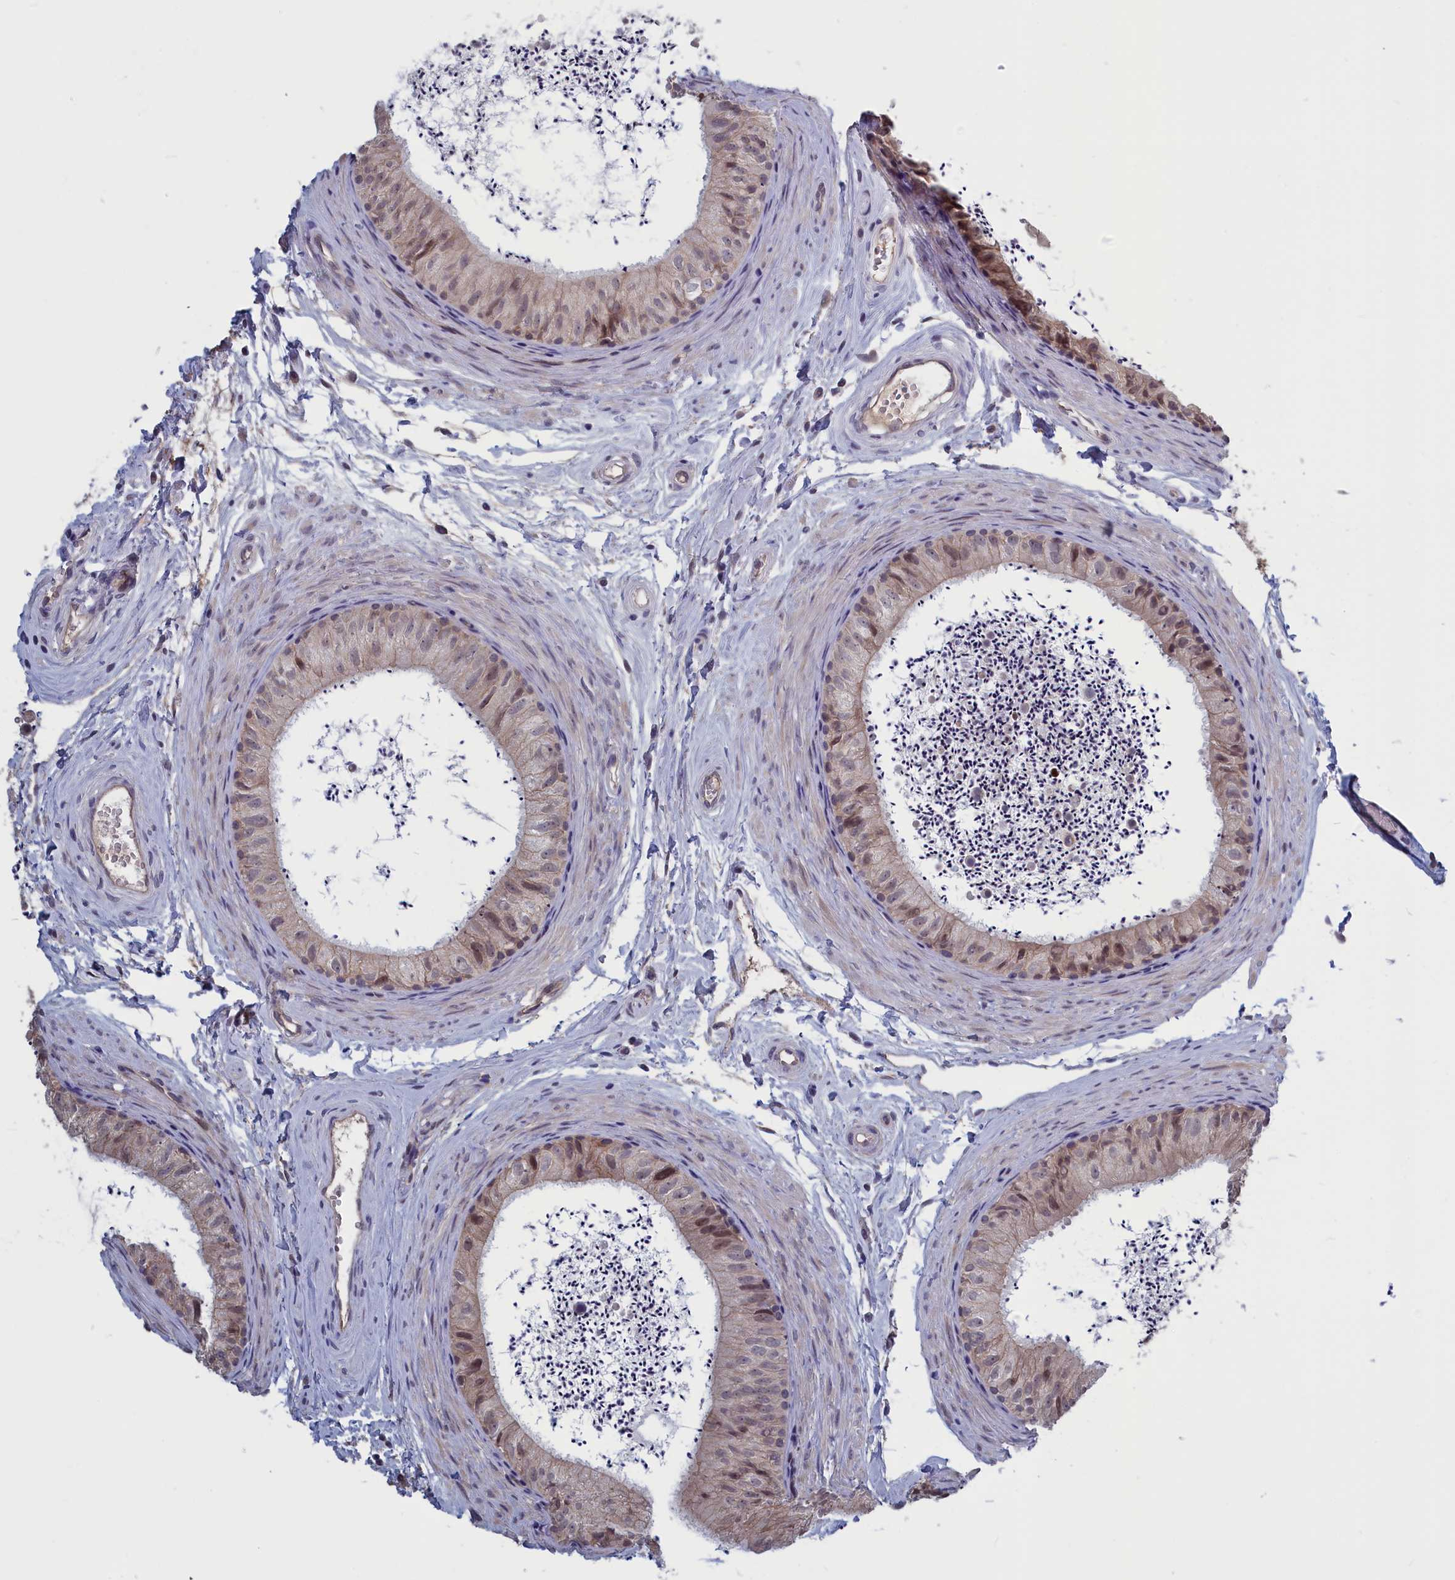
{"staining": {"intensity": "weak", "quantity": "<25%", "location": "cytoplasmic/membranous,nuclear"}, "tissue": "epididymis", "cell_type": "Glandular cells", "image_type": "normal", "snomed": [{"axis": "morphology", "description": "Normal tissue, NOS"}, {"axis": "topography", "description": "Epididymis"}], "caption": "IHC histopathology image of unremarkable epididymis: epididymis stained with DAB (3,3'-diaminobenzidine) displays no significant protein staining in glandular cells.", "gene": "PLP2", "patient": {"sex": "male", "age": 56}}